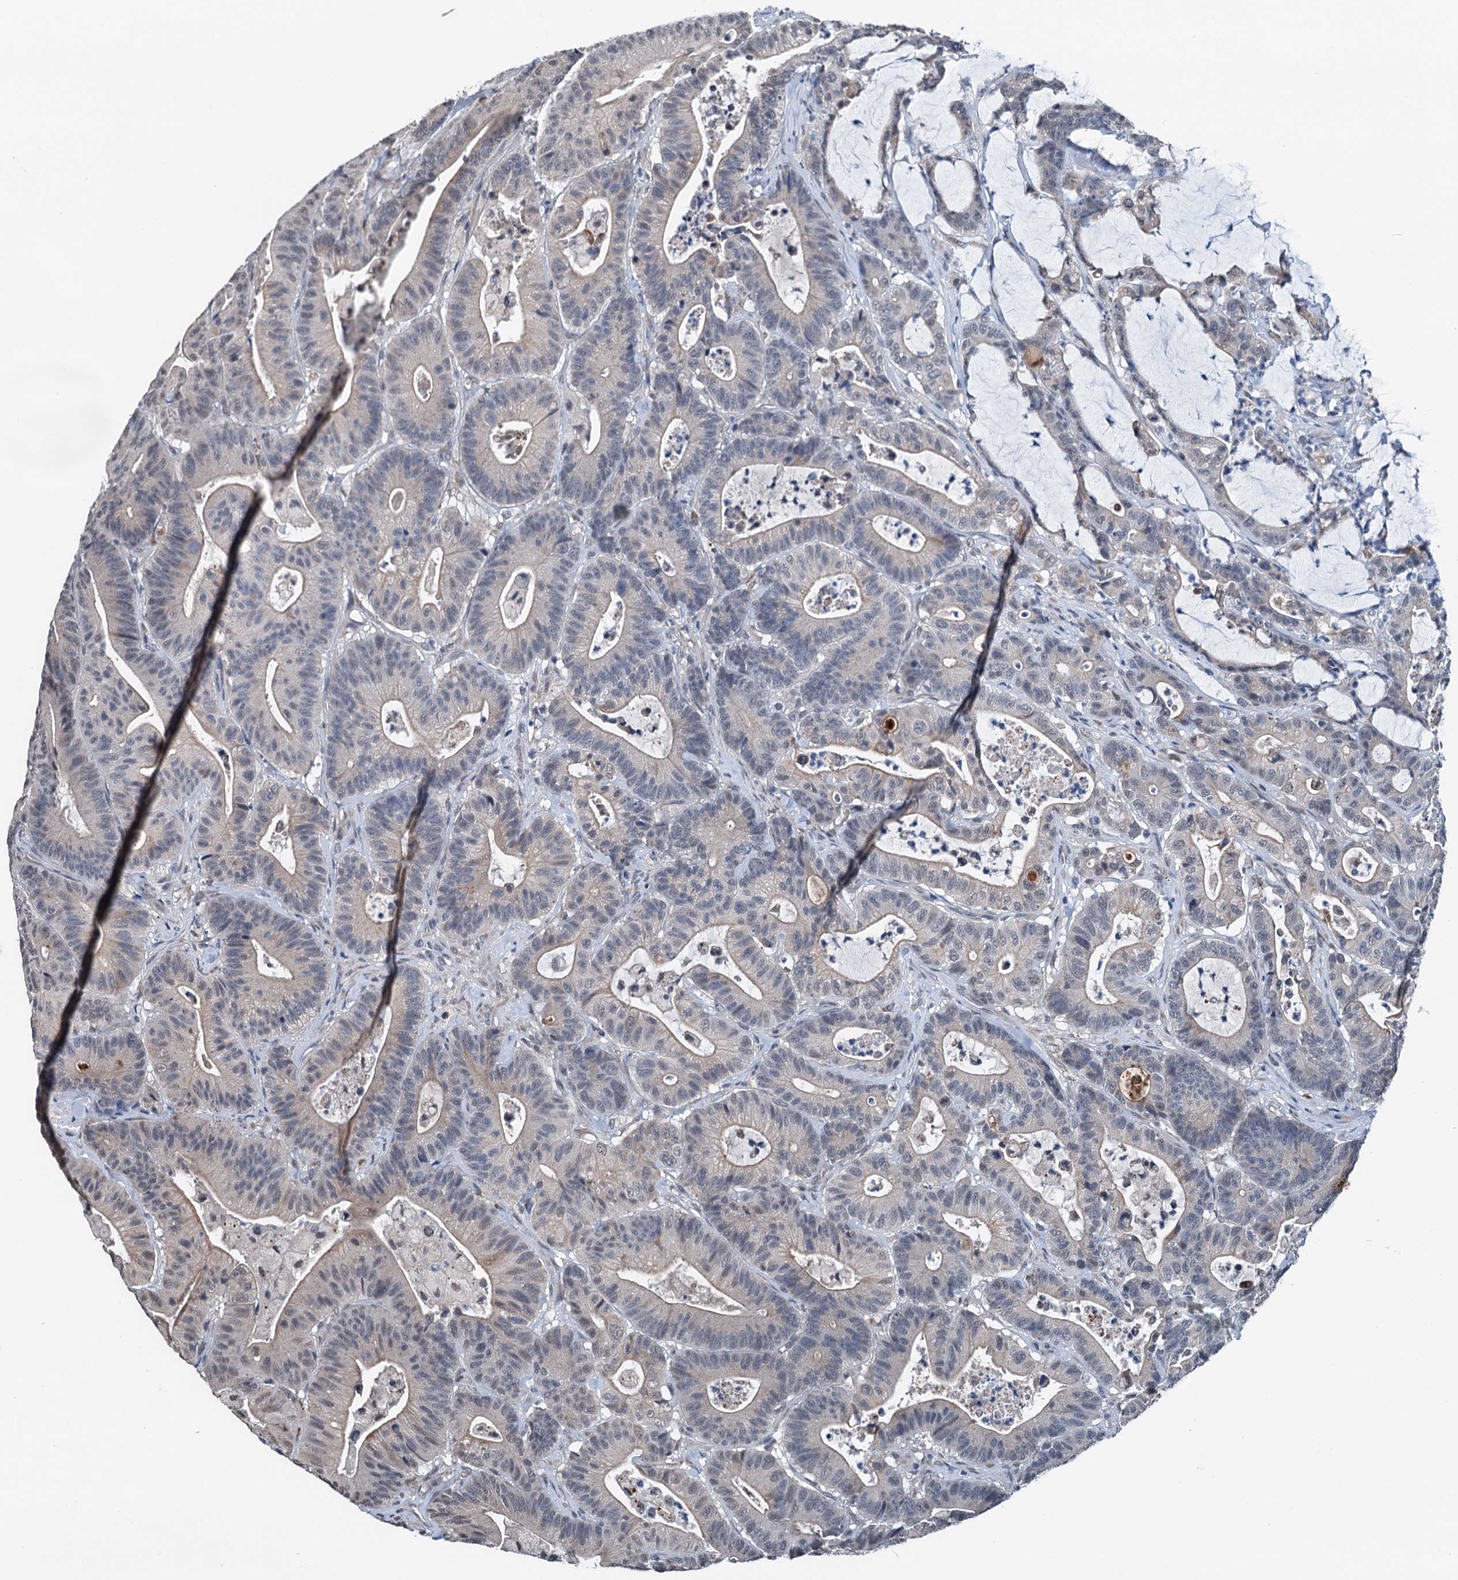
{"staining": {"intensity": "weak", "quantity": "<25%", "location": "cytoplasmic/membranous"}, "tissue": "colorectal cancer", "cell_type": "Tumor cells", "image_type": "cancer", "snomed": [{"axis": "morphology", "description": "Adenocarcinoma, NOS"}, {"axis": "topography", "description": "Colon"}], "caption": "A photomicrograph of human colorectal cancer (adenocarcinoma) is negative for staining in tumor cells. (DAB (3,3'-diaminobenzidine) IHC visualized using brightfield microscopy, high magnification).", "gene": "SHLD1", "patient": {"sex": "female", "age": 84}}